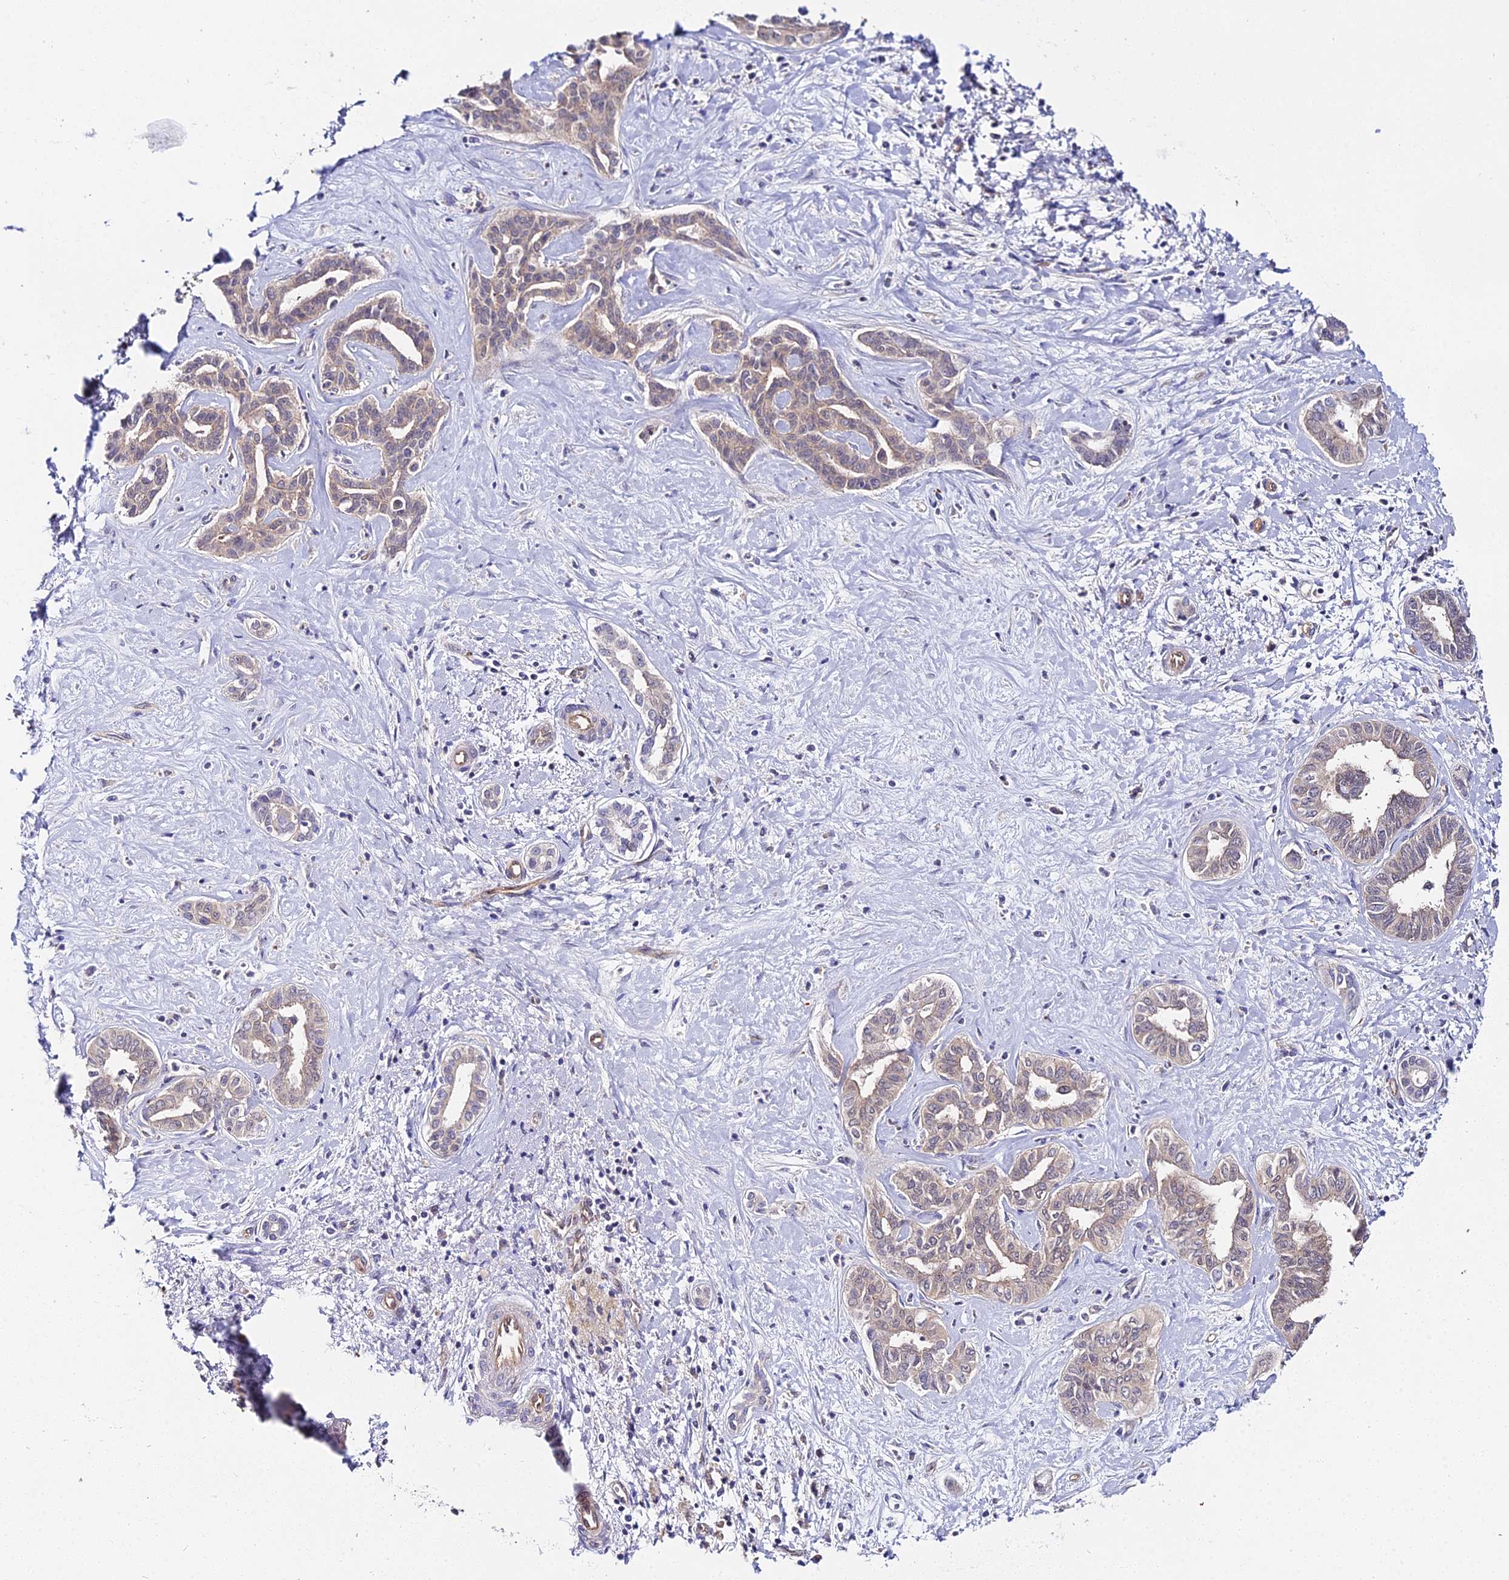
{"staining": {"intensity": "weak", "quantity": "25%-75%", "location": "cytoplasmic/membranous"}, "tissue": "liver cancer", "cell_type": "Tumor cells", "image_type": "cancer", "snomed": [{"axis": "morphology", "description": "Cholangiocarcinoma"}, {"axis": "topography", "description": "Liver"}], "caption": "This is an image of immunohistochemistry staining of liver cancer (cholangiocarcinoma), which shows weak expression in the cytoplasmic/membranous of tumor cells.", "gene": "PPP2R2C", "patient": {"sex": "female", "age": 77}}